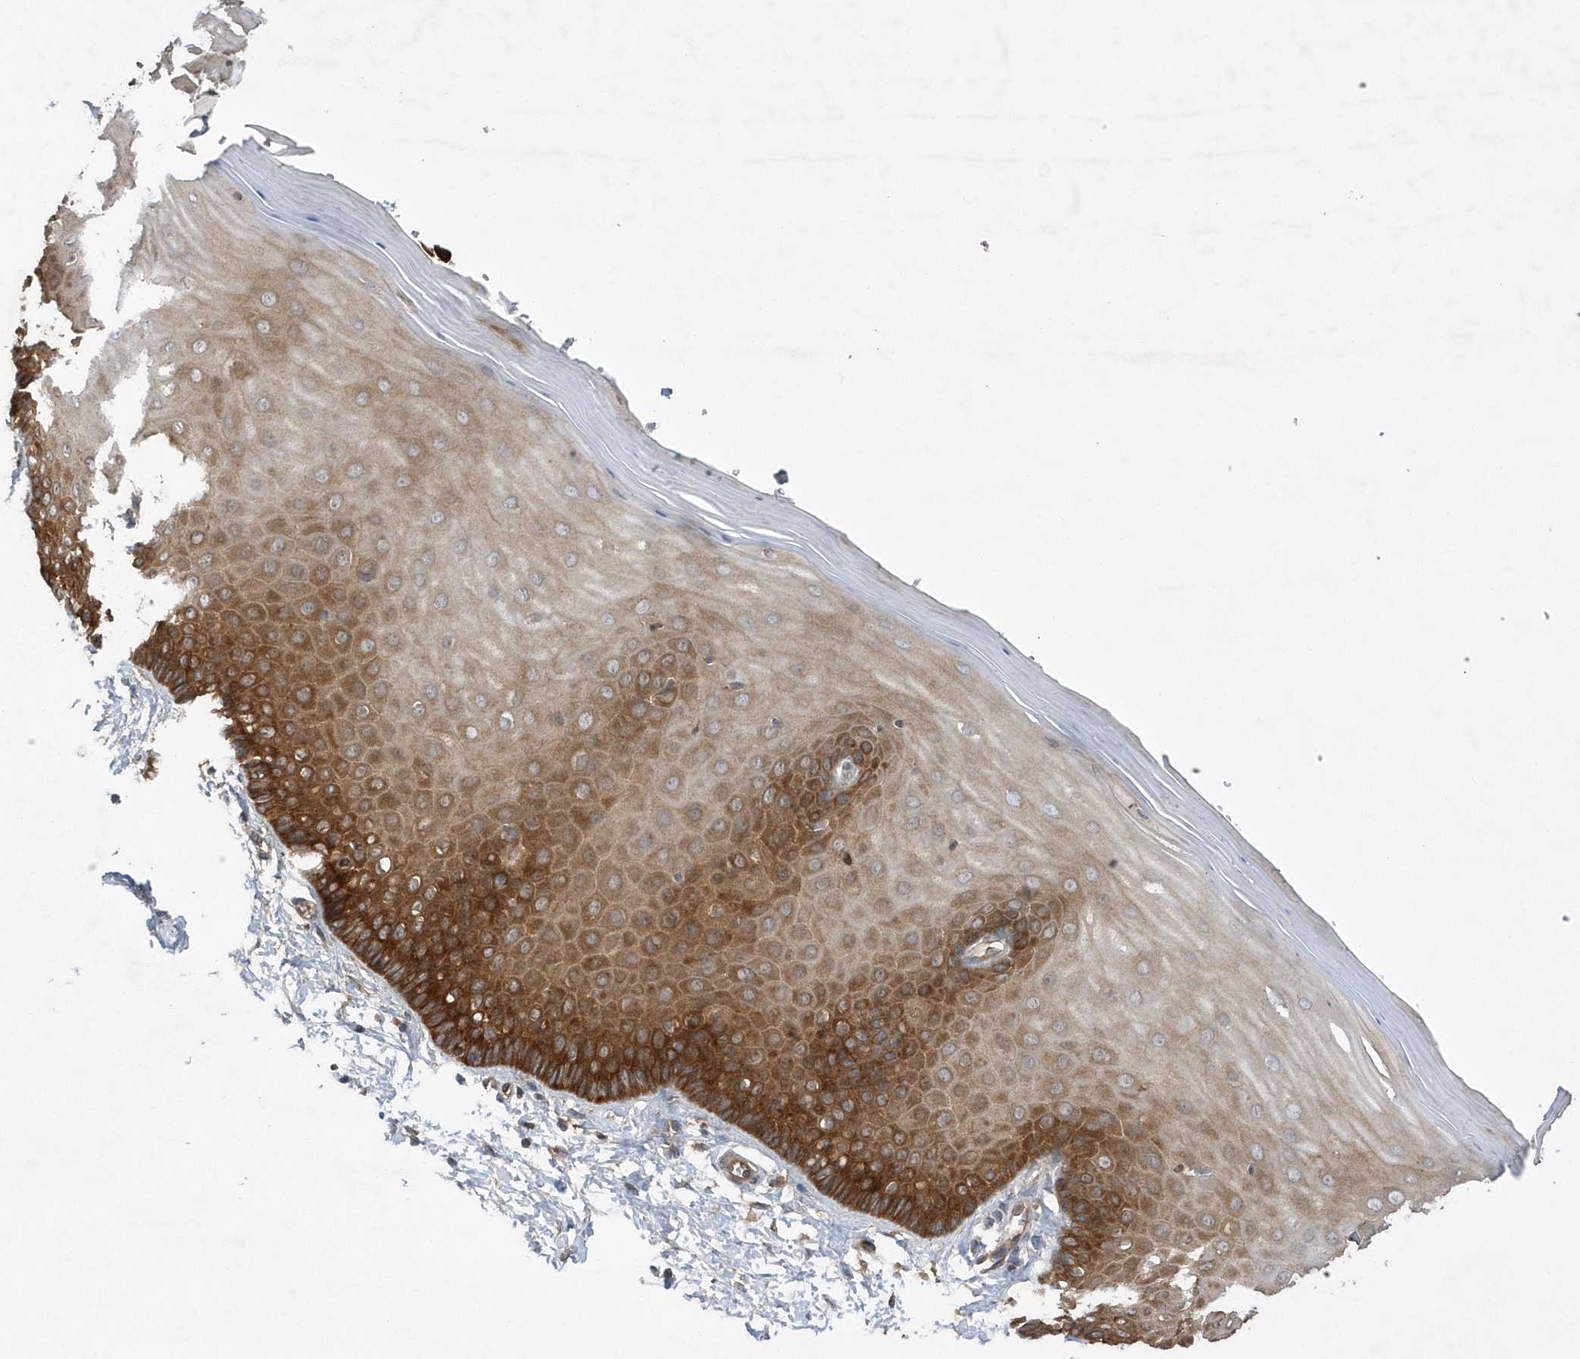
{"staining": {"intensity": "moderate", "quantity": ">75%", "location": "cytoplasmic/membranous"}, "tissue": "cervix", "cell_type": "Glandular cells", "image_type": "normal", "snomed": [{"axis": "morphology", "description": "Normal tissue, NOS"}, {"axis": "topography", "description": "Cervix"}], "caption": "Glandular cells show moderate cytoplasmic/membranous expression in about >75% of cells in normal cervix.", "gene": "PAICS", "patient": {"sex": "female", "age": 55}}